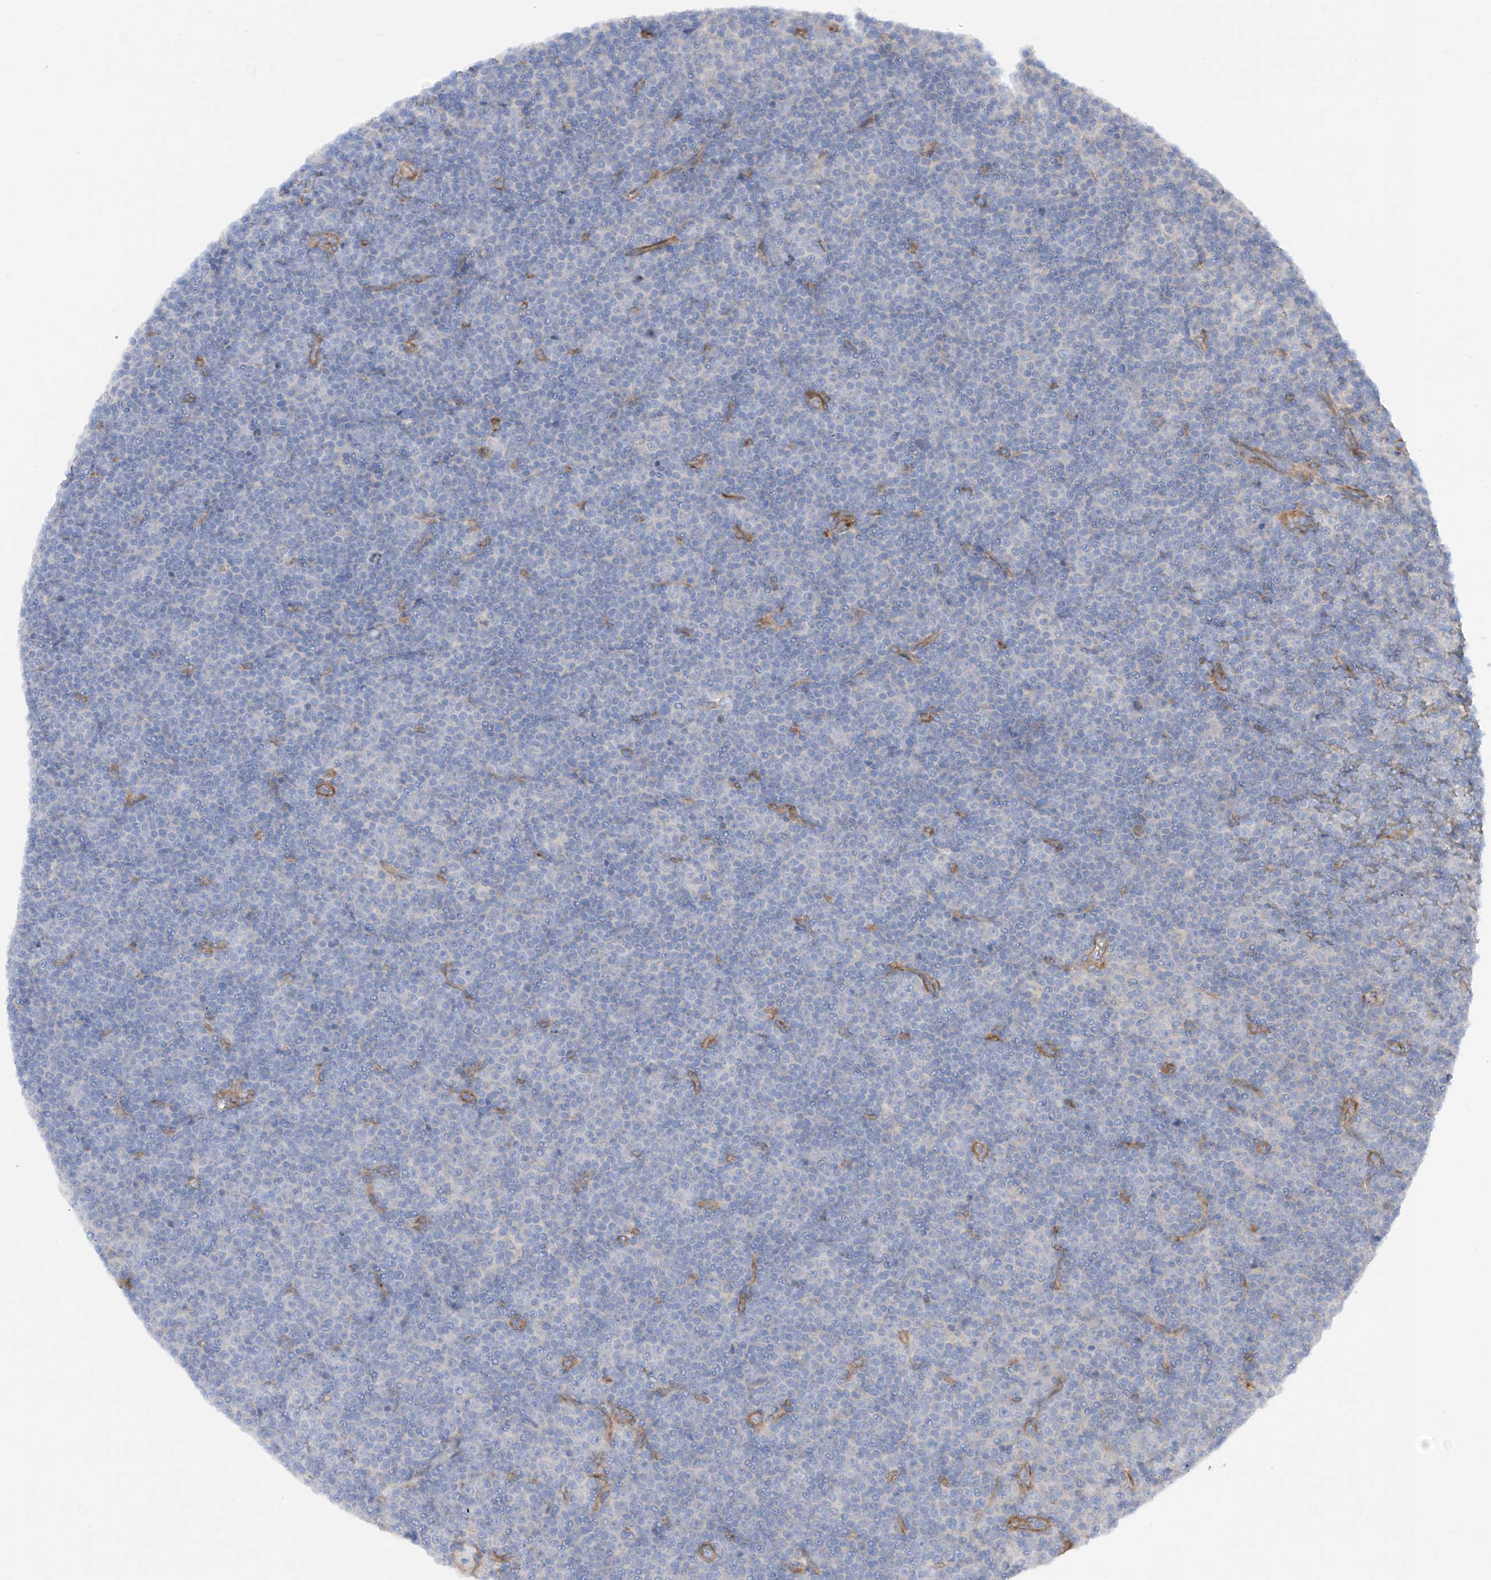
{"staining": {"intensity": "negative", "quantity": "none", "location": "none"}, "tissue": "lymphoma", "cell_type": "Tumor cells", "image_type": "cancer", "snomed": [{"axis": "morphology", "description": "Malignant lymphoma, non-Hodgkin's type, Low grade"}, {"axis": "topography", "description": "Lymph node"}], "caption": "A high-resolution micrograph shows immunohistochemistry (IHC) staining of lymphoma, which demonstrates no significant expression in tumor cells.", "gene": "LCA5", "patient": {"sex": "female", "age": 67}}